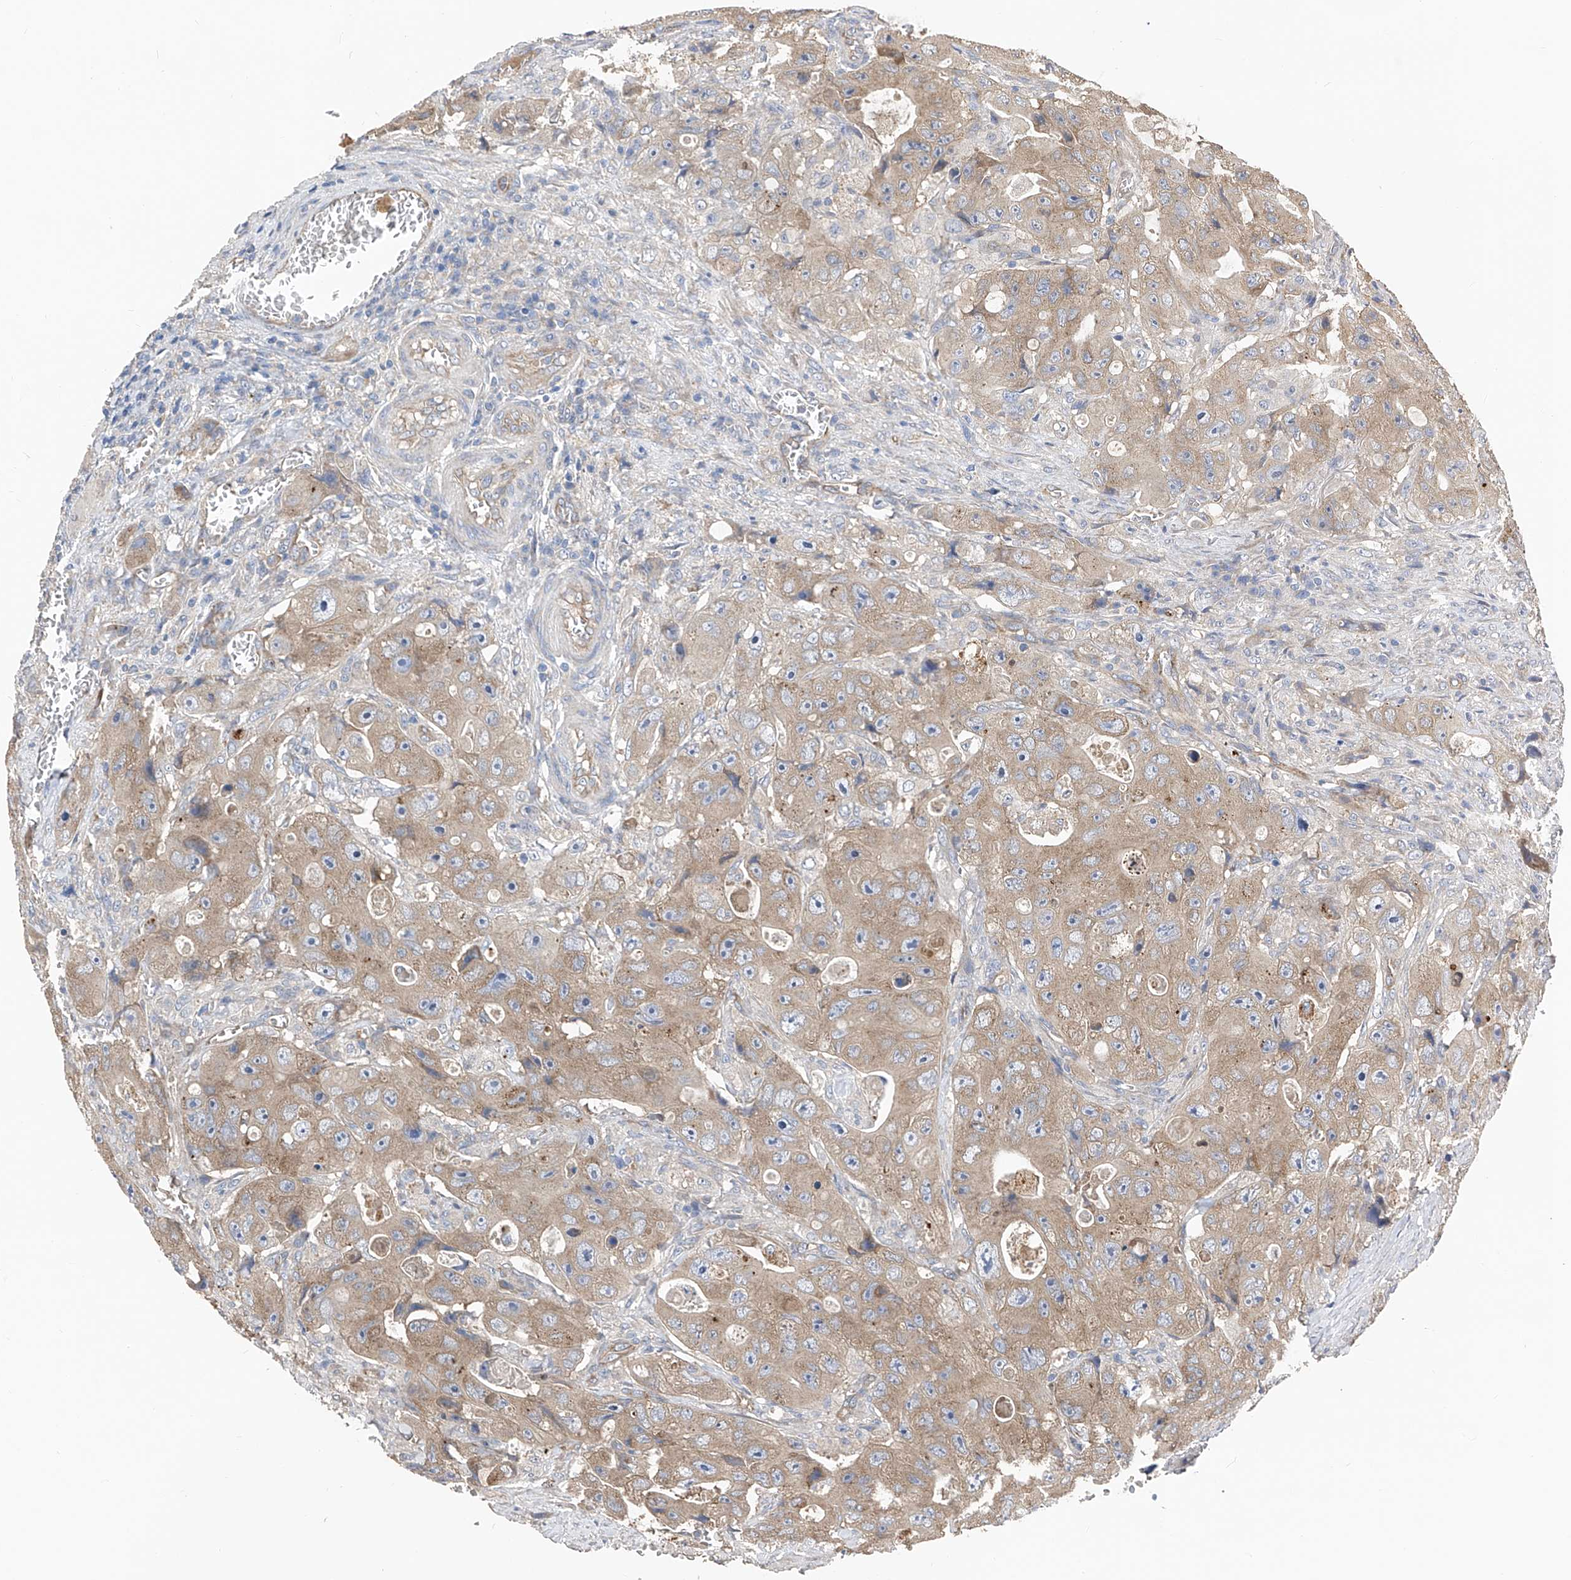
{"staining": {"intensity": "moderate", "quantity": ">75%", "location": "cytoplasmic/membranous"}, "tissue": "colorectal cancer", "cell_type": "Tumor cells", "image_type": "cancer", "snomed": [{"axis": "morphology", "description": "Adenocarcinoma, NOS"}, {"axis": "topography", "description": "Colon"}], "caption": "Colorectal cancer was stained to show a protein in brown. There is medium levels of moderate cytoplasmic/membranous staining in about >75% of tumor cells. Using DAB (brown) and hematoxylin (blue) stains, captured at high magnification using brightfield microscopy.", "gene": "PTK2", "patient": {"sex": "female", "age": 46}}